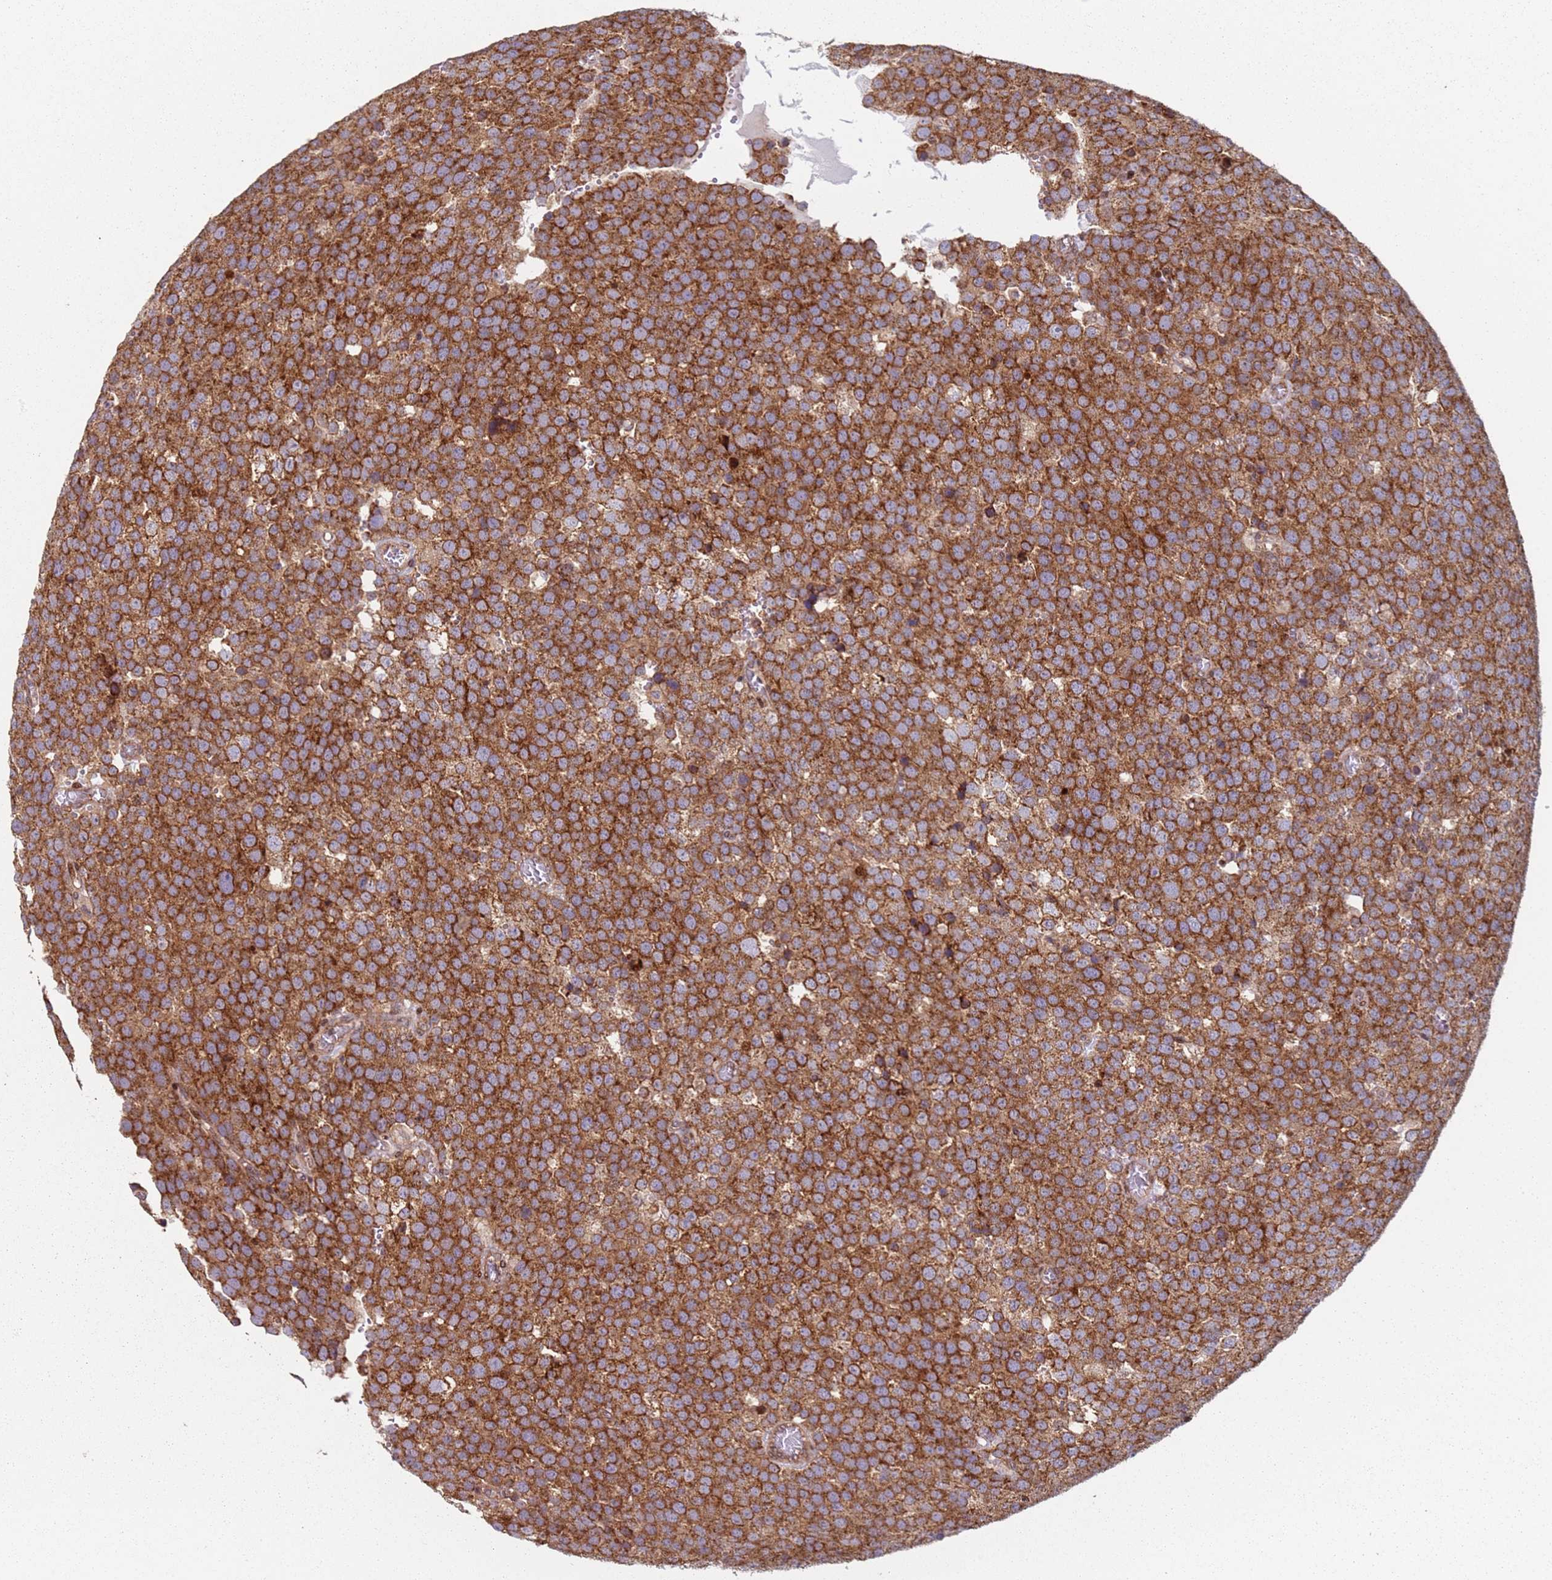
{"staining": {"intensity": "strong", "quantity": ">75%", "location": "cytoplasmic/membranous"}, "tissue": "testis cancer", "cell_type": "Tumor cells", "image_type": "cancer", "snomed": [{"axis": "morphology", "description": "Normal tissue, NOS"}, {"axis": "morphology", "description": "Seminoma, NOS"}, {"axis": "topography", "description": "Testis"}], "caption": "Immunohistochemical staining of testis cancer shows strong cytoplasmic/membranous protein expression in about >75% of tumor cells. Nuclei are stained in blue.", "gene": "HNRNPLL", "patient": {"sex": "male", "age": 71}}